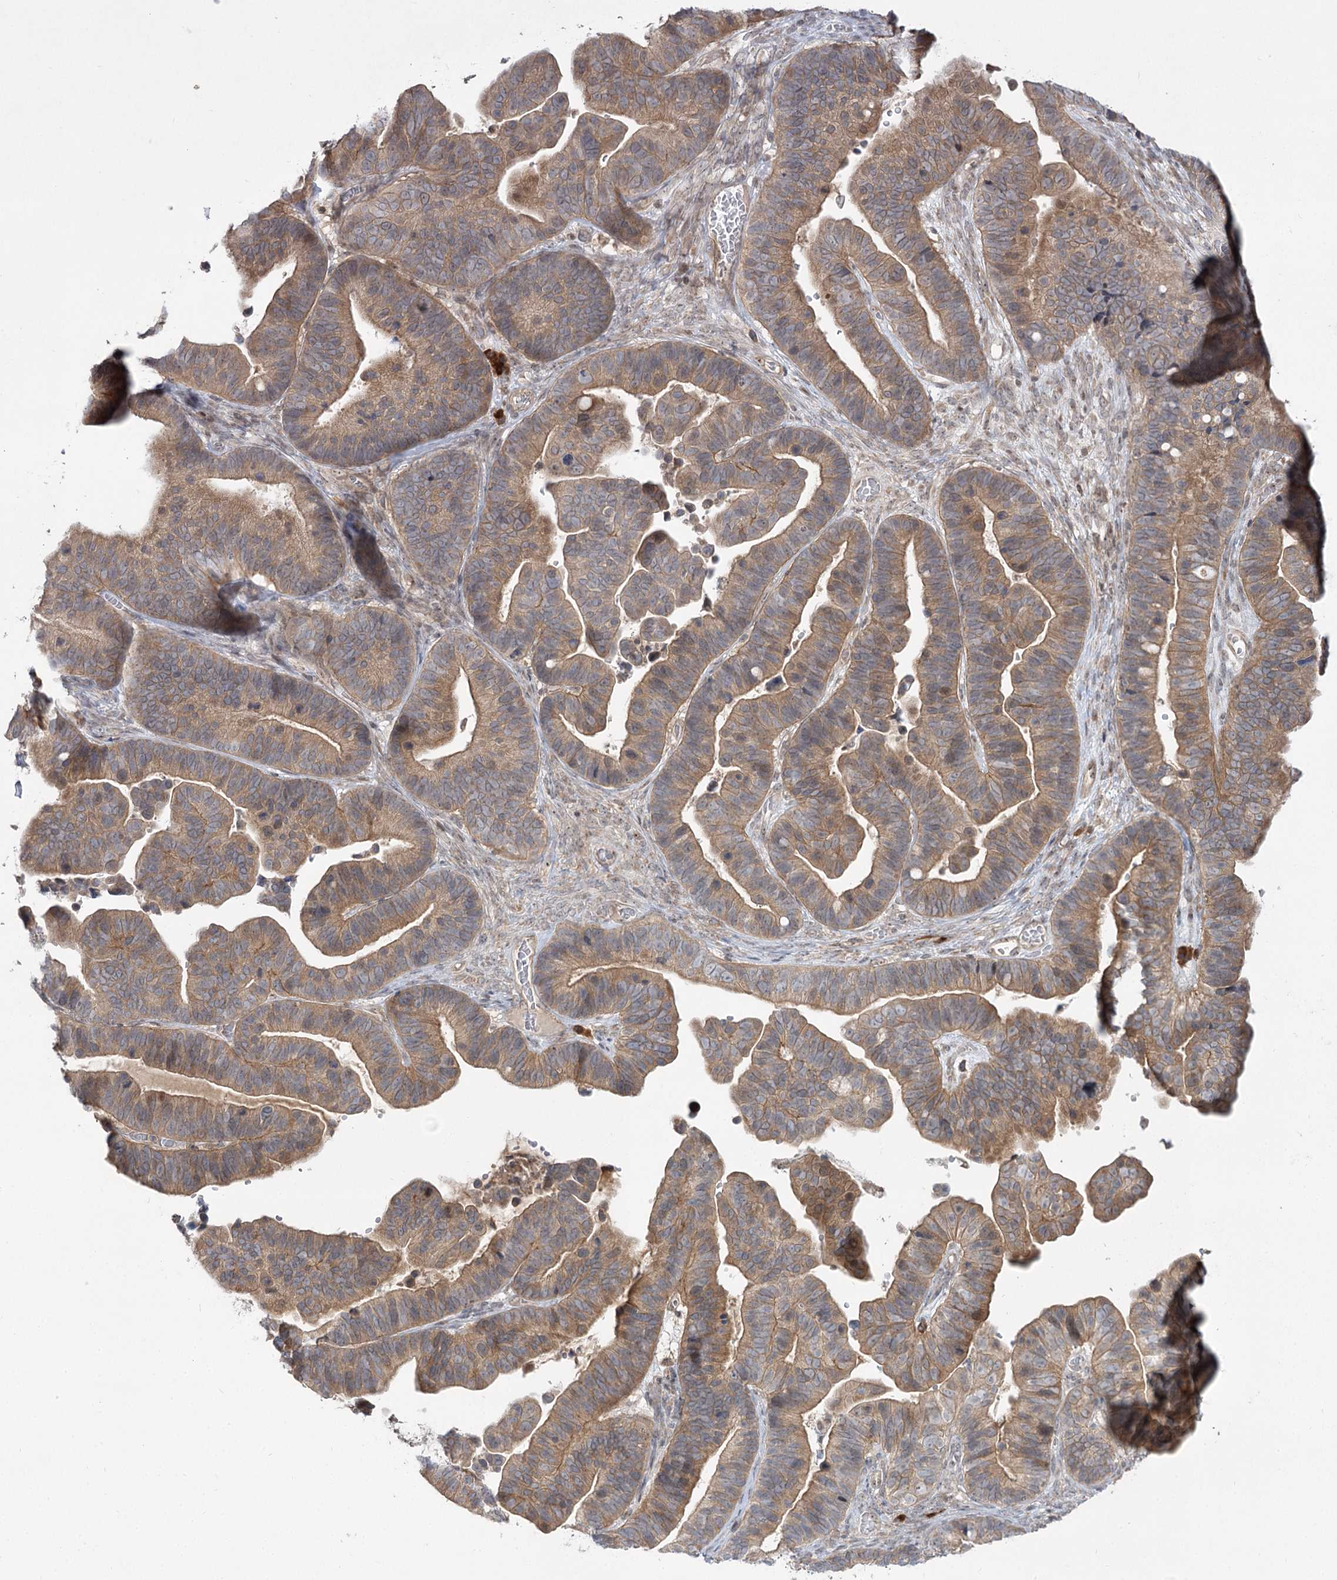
{"staining": {"intensity": "moderate", "quantity": ">75%", "location": "cytoplasmic/membranous"}, "tissue": "ovarian cancer", "cell_type": "Tumor cells", "image_type": "cancer", "snomed": [{"axis": "morphology", "description": "Cystadenocarcinoma, serous, NOS"}, {"axis": "topography", "description": "Ovary"}], "caption": "Protein staining demonstrates moderate cytoplasmic/membranous expression in about >75% of tumor cells in ovarian cancer (serous cystadenocarcinoma).", "gene": "SYTL1", "patient": {"sex": "female", "age": 56}}